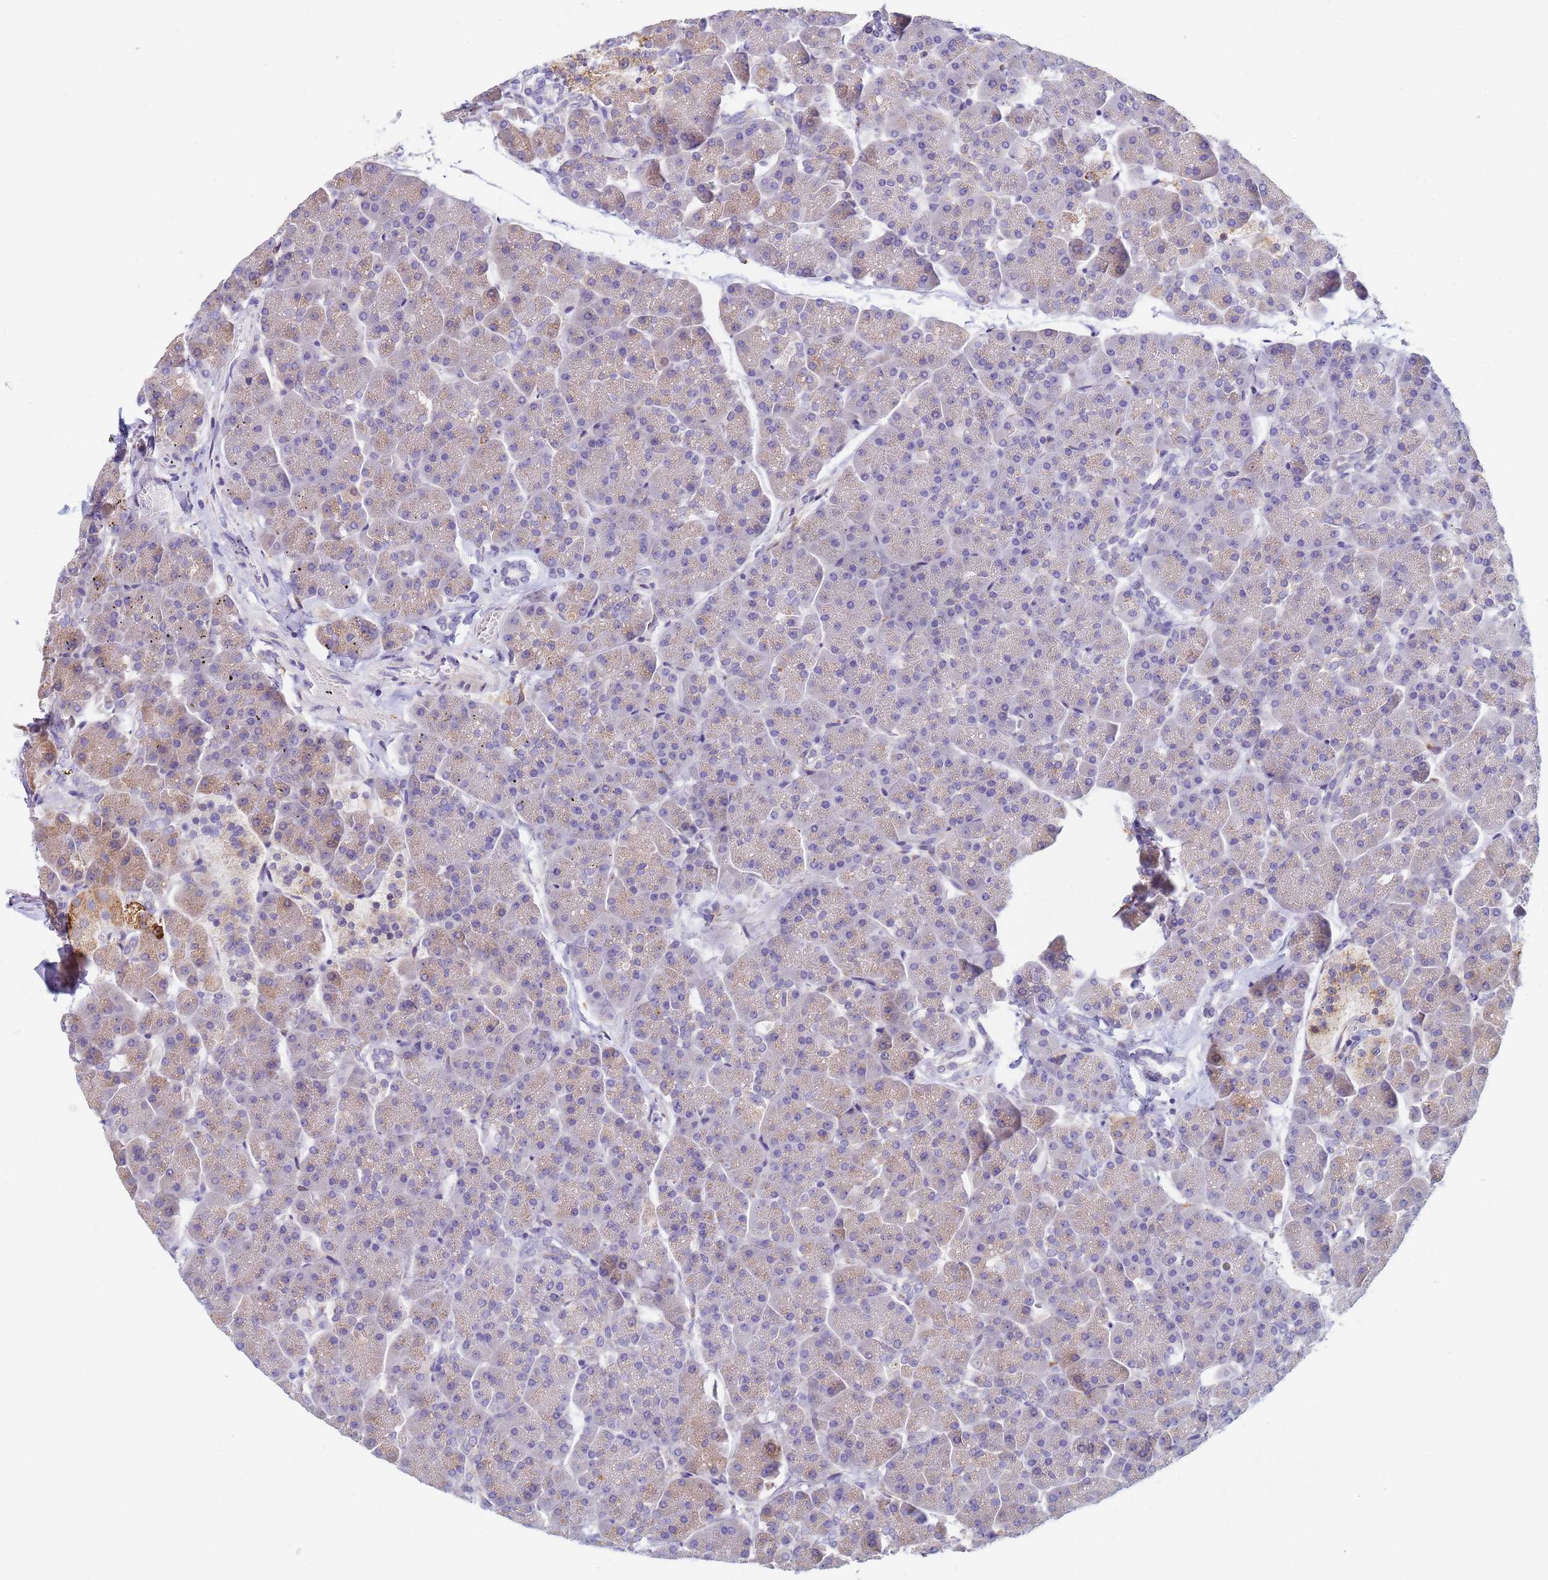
{"staining": {"intensity": "weak", "quantity": "25%-75%", "location": "cytoplasmic/membranous"}, "tissue": "pancreas", "cell_type": "Exocrine glandular cells", "image_type": "normal", "snomed": [{"axis": "morphology", "description": "Normal tissue, NOS"}, {"axis": "topography", "description": "Pancreas"}, {"axis": "topography", "description": "Peripheral nerve tissue"}], "caption": "High-magnification brightfield microscopy of normal pancreas stained with DAB (3,3'-diaminobenzidine) (brown) and counterstained with hematoxylin (blue). exocrine glandular cells exhibit weak cytoplasmic/membranous expression is seen in about25%-75% of cells.", "gene": "GDAP2", "patient": {"sex": "male", "age": 54}}